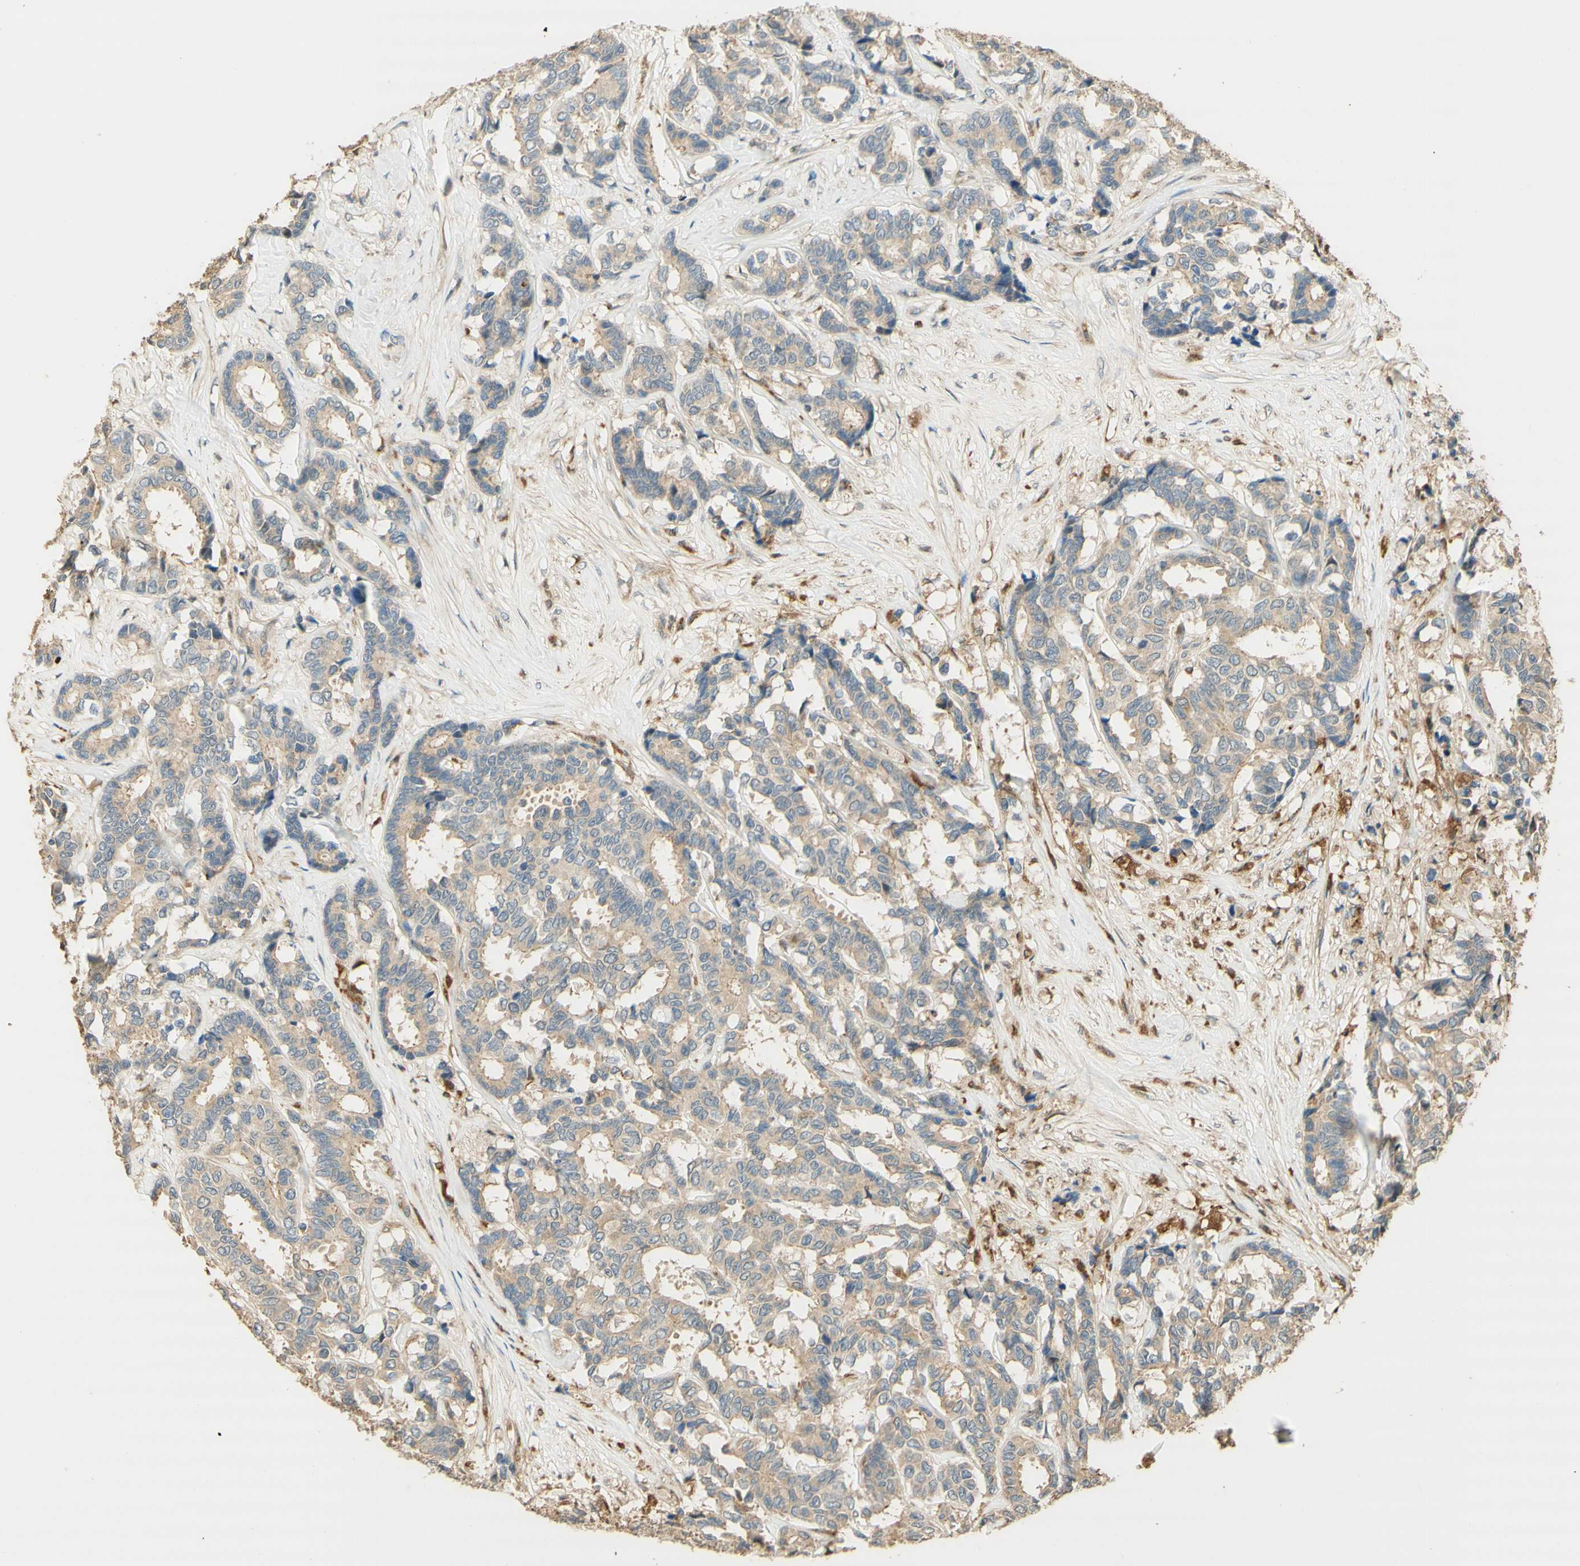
{"staining": {"intensity": "weak", "quantity": "<25%", "location": "cytoplasmic/membranous"}, "tissue": "breast cancer", "cell_type": "Tumor cells", "image_type": "cancer", "snomed": [{"axis": "morphology", "description": "Duct carcinoma"}, {"axis": "topography", "description": "Breast"}], "caption": "Immunohistochemistry (IHC) micrograph of neoplastic tissue: breast cancer stained with DAB demonstrates no significant protein expression in tumor cells. Brightfield microscopy of immunohistochemistry stained with DAB (brown) and hematoxylin (blue), captured at high magnification.", "gene": "AGER", "patient": {"sex": "female", "age": 87}}